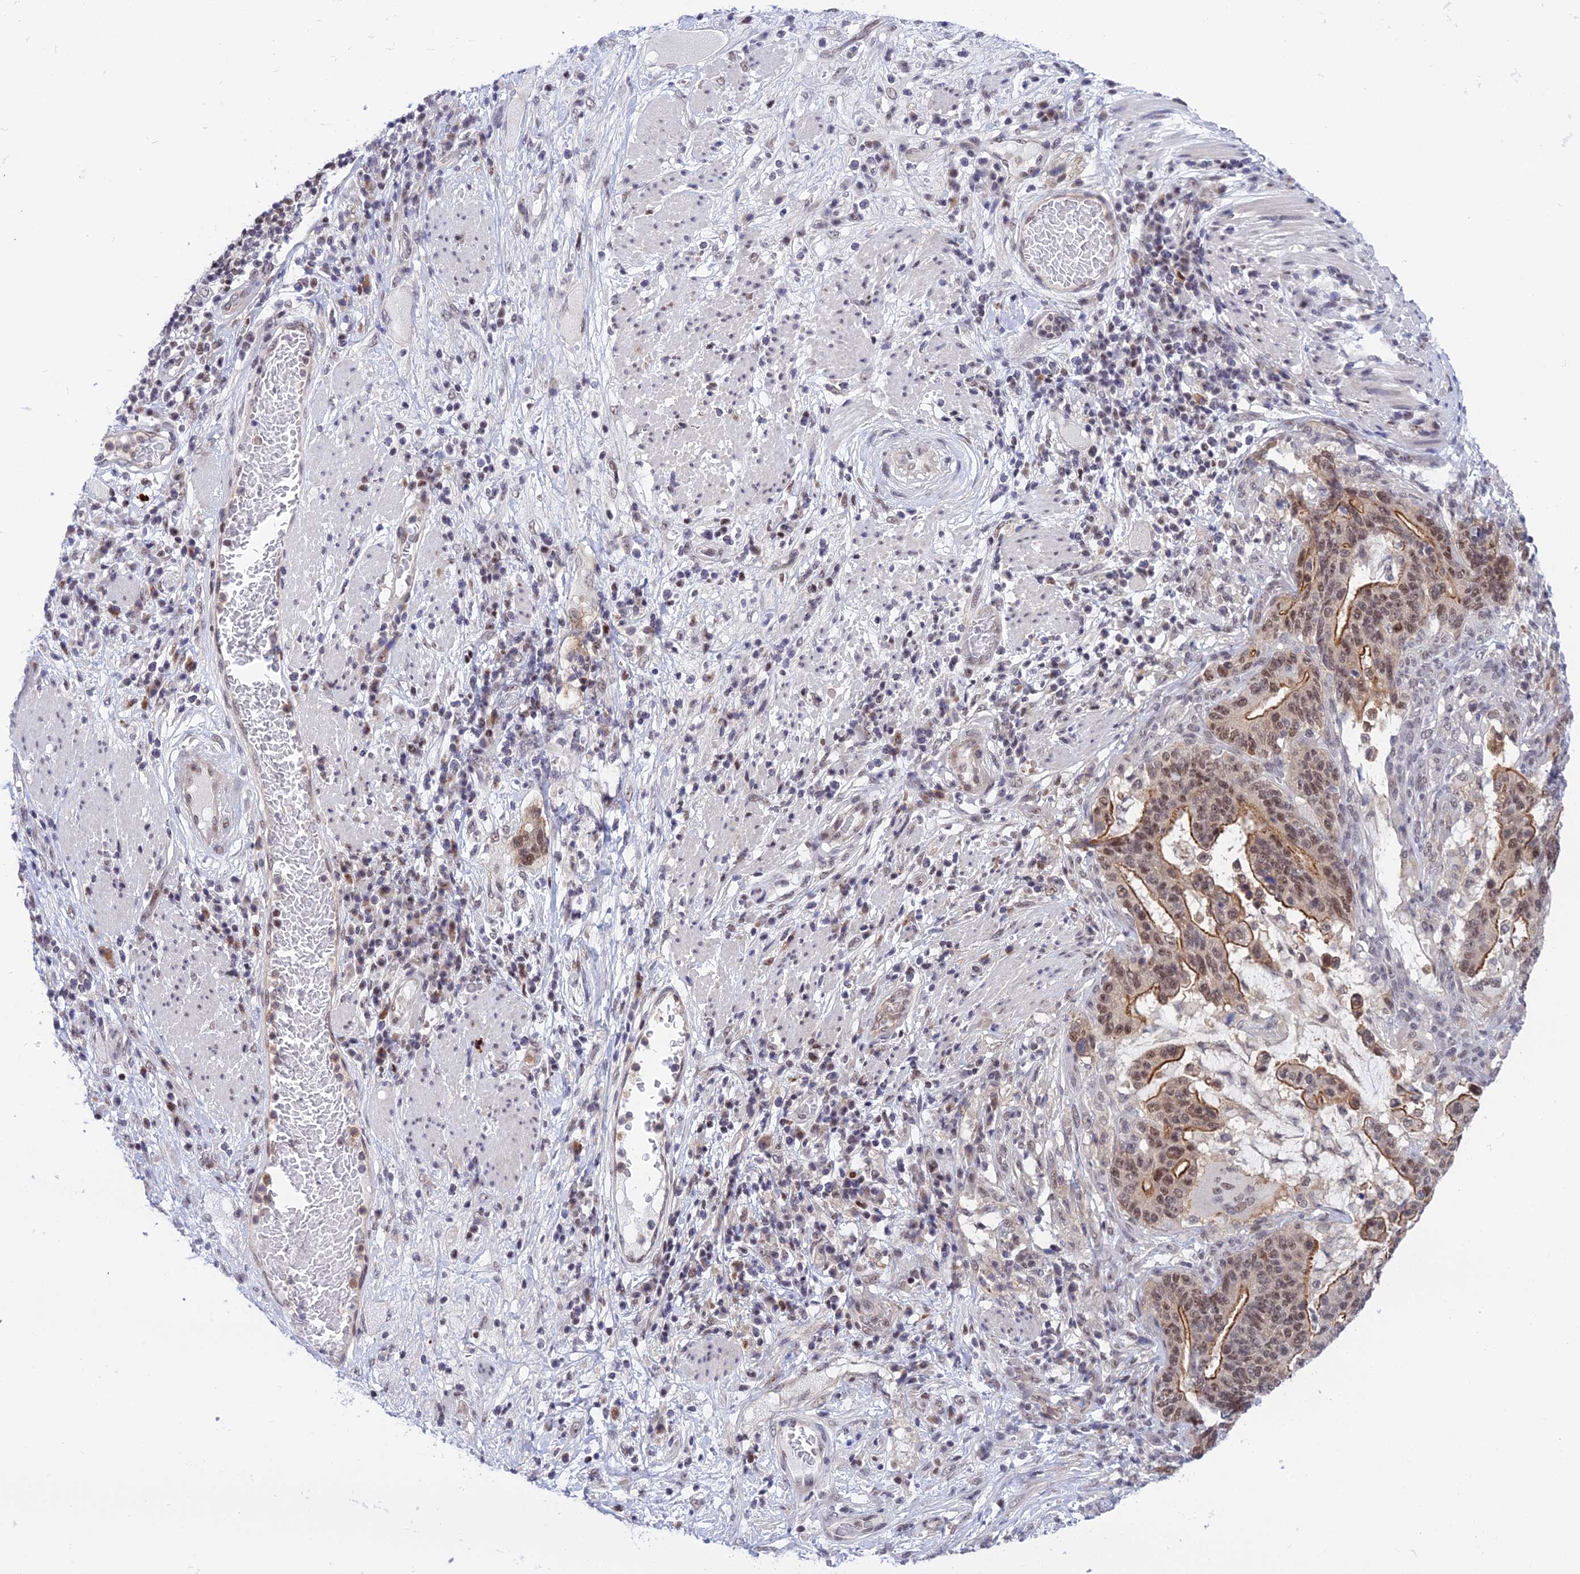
{"staining": {"intensity": "strong", "quantity": "25%-75%", "location": "cytoplasmic/membranous,nuclear"}, "tissue": "stomach cancer", "cell_type": "Tumor cells", "image_type": "cancer", "snomed": [{"axis": "morphology", "description": "Normal tissue, NOS"}, {"axis": "morphology", "description": "Adenocarcinoma, NOS"}, {"axis": "topography", "description": "Stomach"}], "caption": "Protein expression by IHC shows strong cytoplasmic/membranous and nuclear staining in about 25%-75% of tumor cells in adenocarcinoma (stomach).", "gene": "TCEA1", "patient": {"sex": "female", "age": 64}}